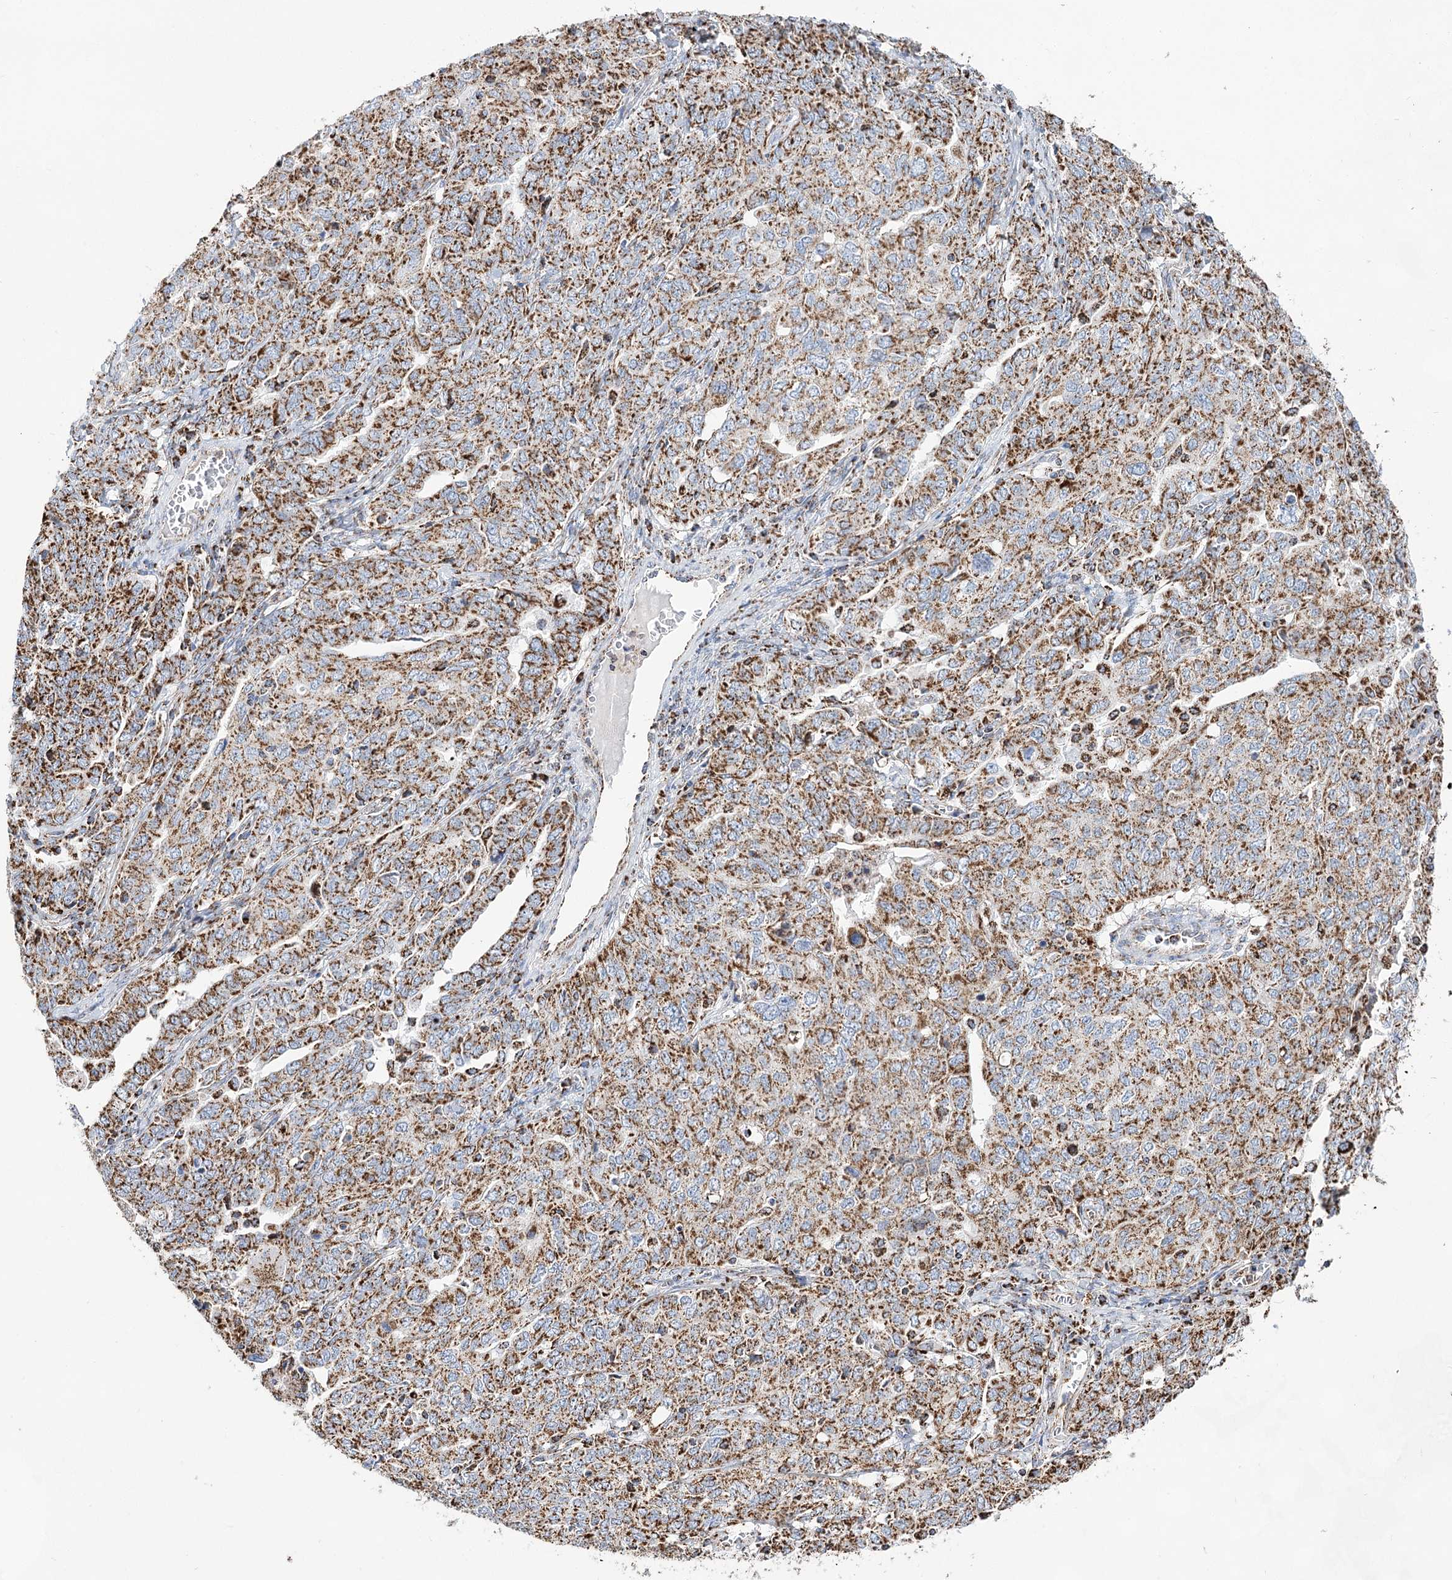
{"staining": {"intensity": "moderate", "quantity": ">75%", "location": "cytoplasmic/membranous"}, "tissue": "ovarian cancer", "cell_type": "Tumor cells", "image_type": "cancer", "snomed": [{"axis": "morphology", "description": "Carcinoma, endometroid"}, {"axis": "topography", "description": "Ovary"}], "caption": "Brown immunohistochemical staining in human ovarian cancer displays moderate cytoplasmic/membranous staining in approximately >75% of tumor cells.", "gene": "NADK2", "patient": {"sex": "female", "age": 62}}